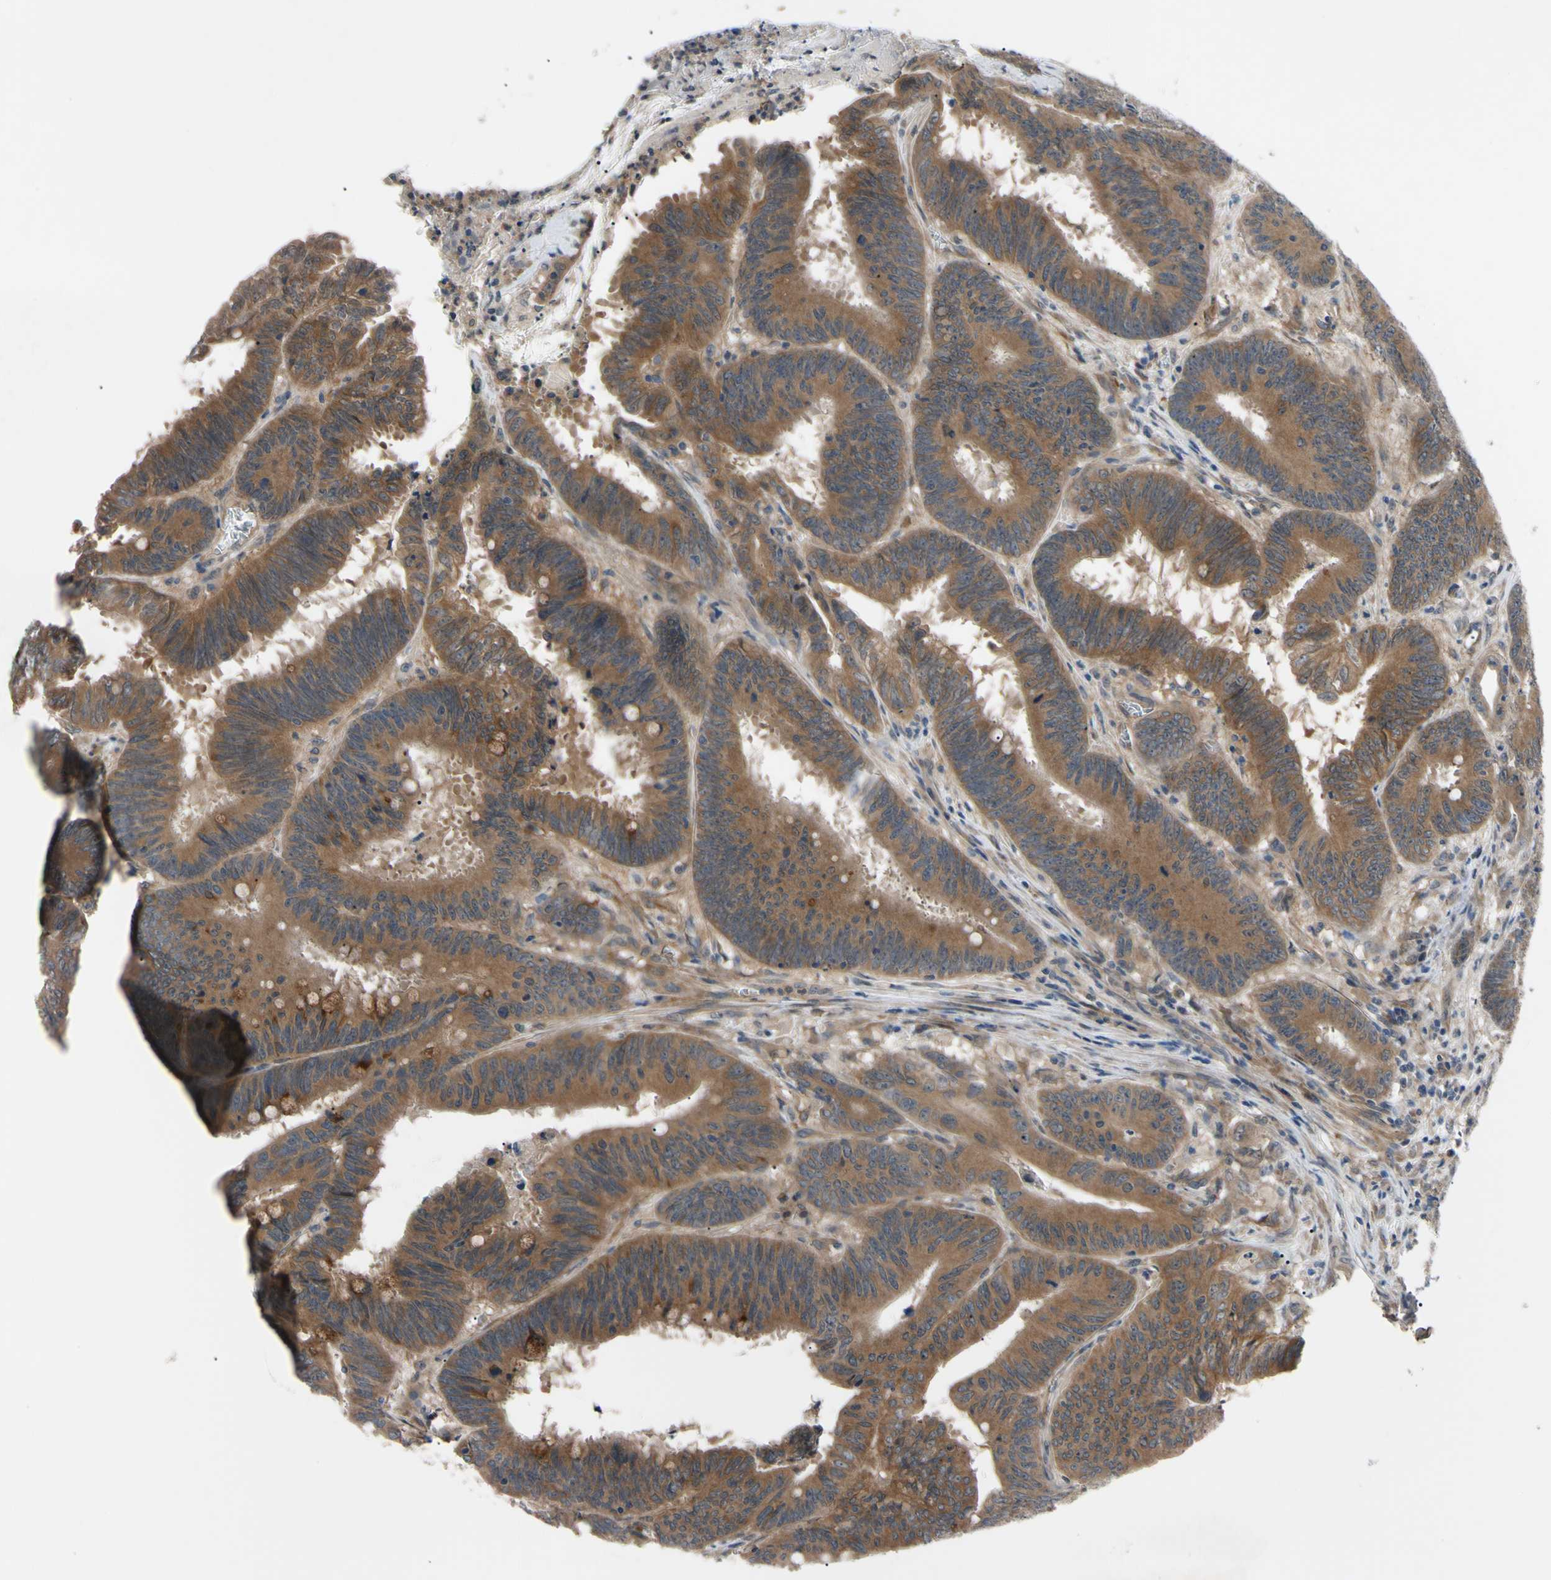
{"staining": {"intensity": "moderate", "quantity": ">75%", "location": "cytoplasmic/membranous"}, "tissue": "colorectal cancer", "cell_type": "Tumor cells", "image_type": "cancer", "snomed": [{"axis": "morphology", "description": "Adenocarcinoma, NOS"}, {"axis": "topography", "description": "Colon"}], "caption": "Human adenocarcinoma (colorectal) stained with a brown dye shows moderate cytoplasmic/membranous positive expression in approximately >75% of tumor cells.", "gene": "SVIL", "patient": {"sex": "male", "age": 45}}